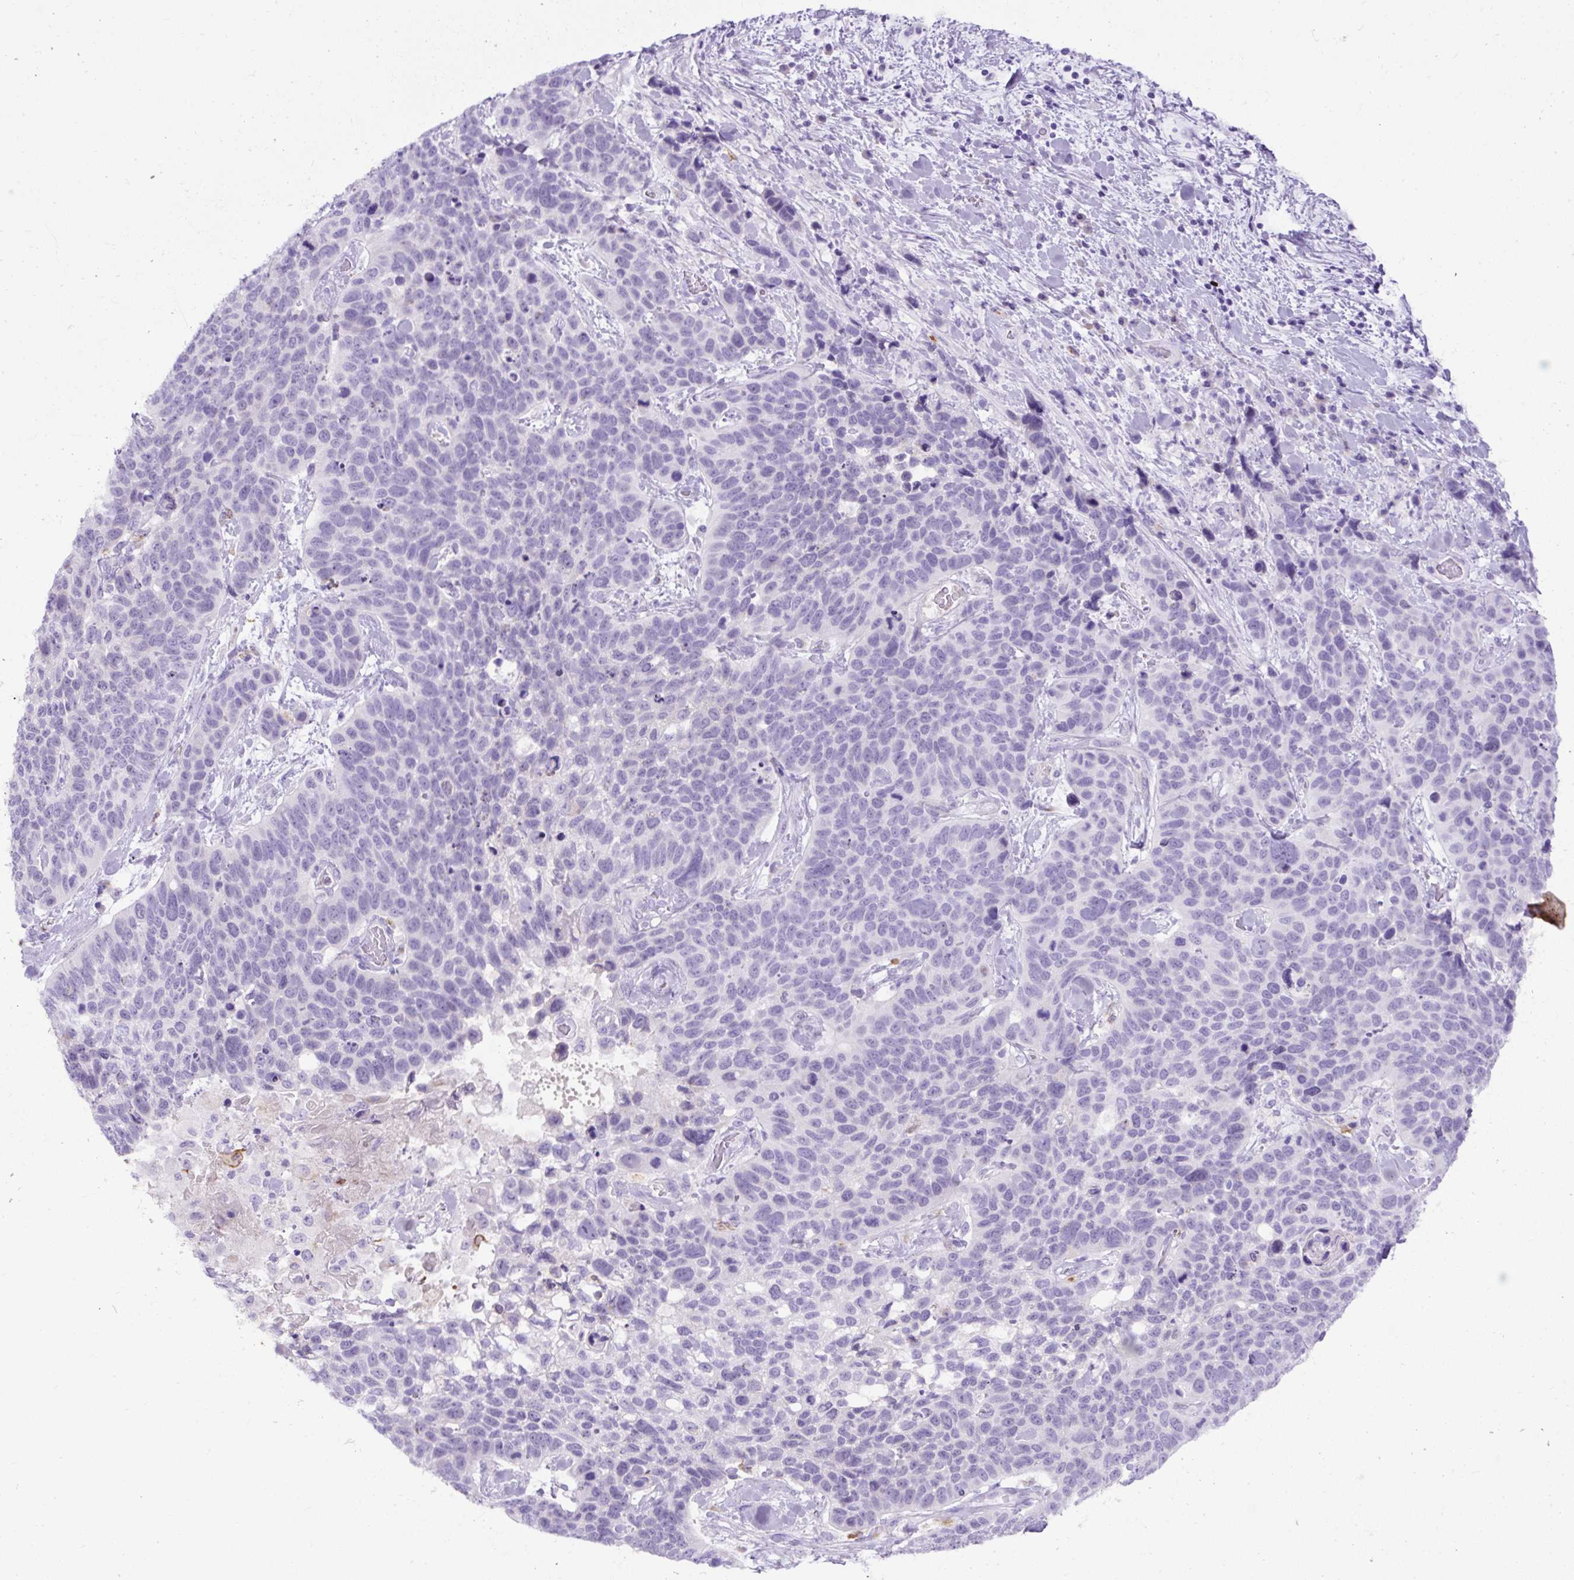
{"staining": {"intensity": "negative", "quantity": "none", "location": "none"}, "tissue": "lung cancer", "cell_type": "Tumor cells", "image_type": "cancer", "snomed": [{"axis": "morphology", "description": "Squamous cell carcinoma, NOS"}, {"axis": "topography", "description": "Lung"}], "caption": "Lung cancer (squamous cell carcinoma) stained for a protein using immunohistochemistry (IHC) exhibits no expression tumor cells.", "gene": "SPTBN5", "patient": {"sex": "male", "age": 62}}